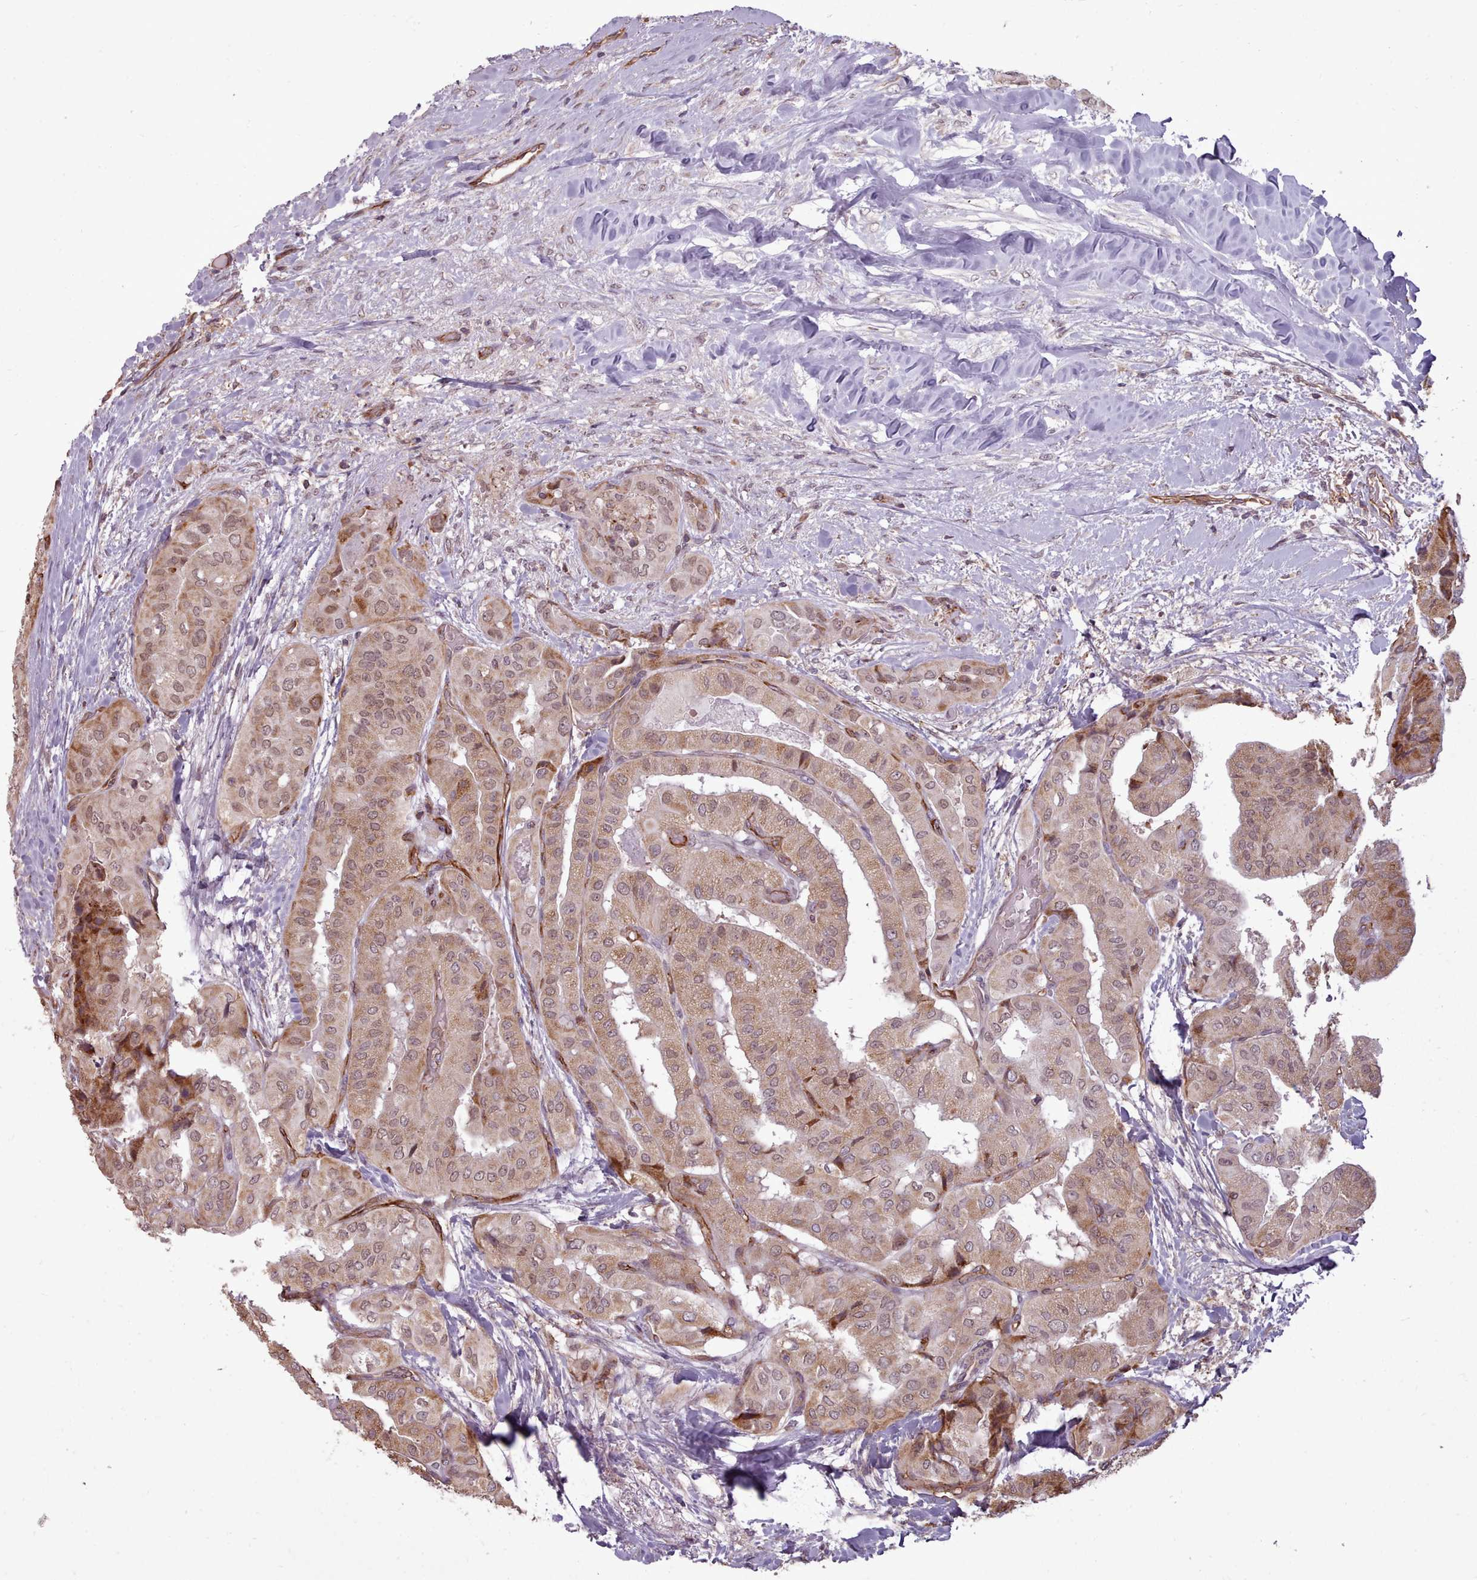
{"staining": {"intensity": "moderate", "quantity": ">75%", "location": "cytoplasmic/membranous,nuclear"}, "tissue": "thyroid cancer", "cell_type": "Tumor cells", "image_type": "cancer", "snomed": [{"axis": "morphology", "description": "Papillary adenocarcinoma, NOS"}, {"axis": "topography", "description": "Thyroid gland"}], "caption": "A brown stain shows moderate cytoplasmic/membranous and nuclear staining of a protein in human thyroid cancer tumor cells. Nuclei are stained in blue.", "gene": "ZMYM4", "patient": {"sex": "female", "age": 59}}